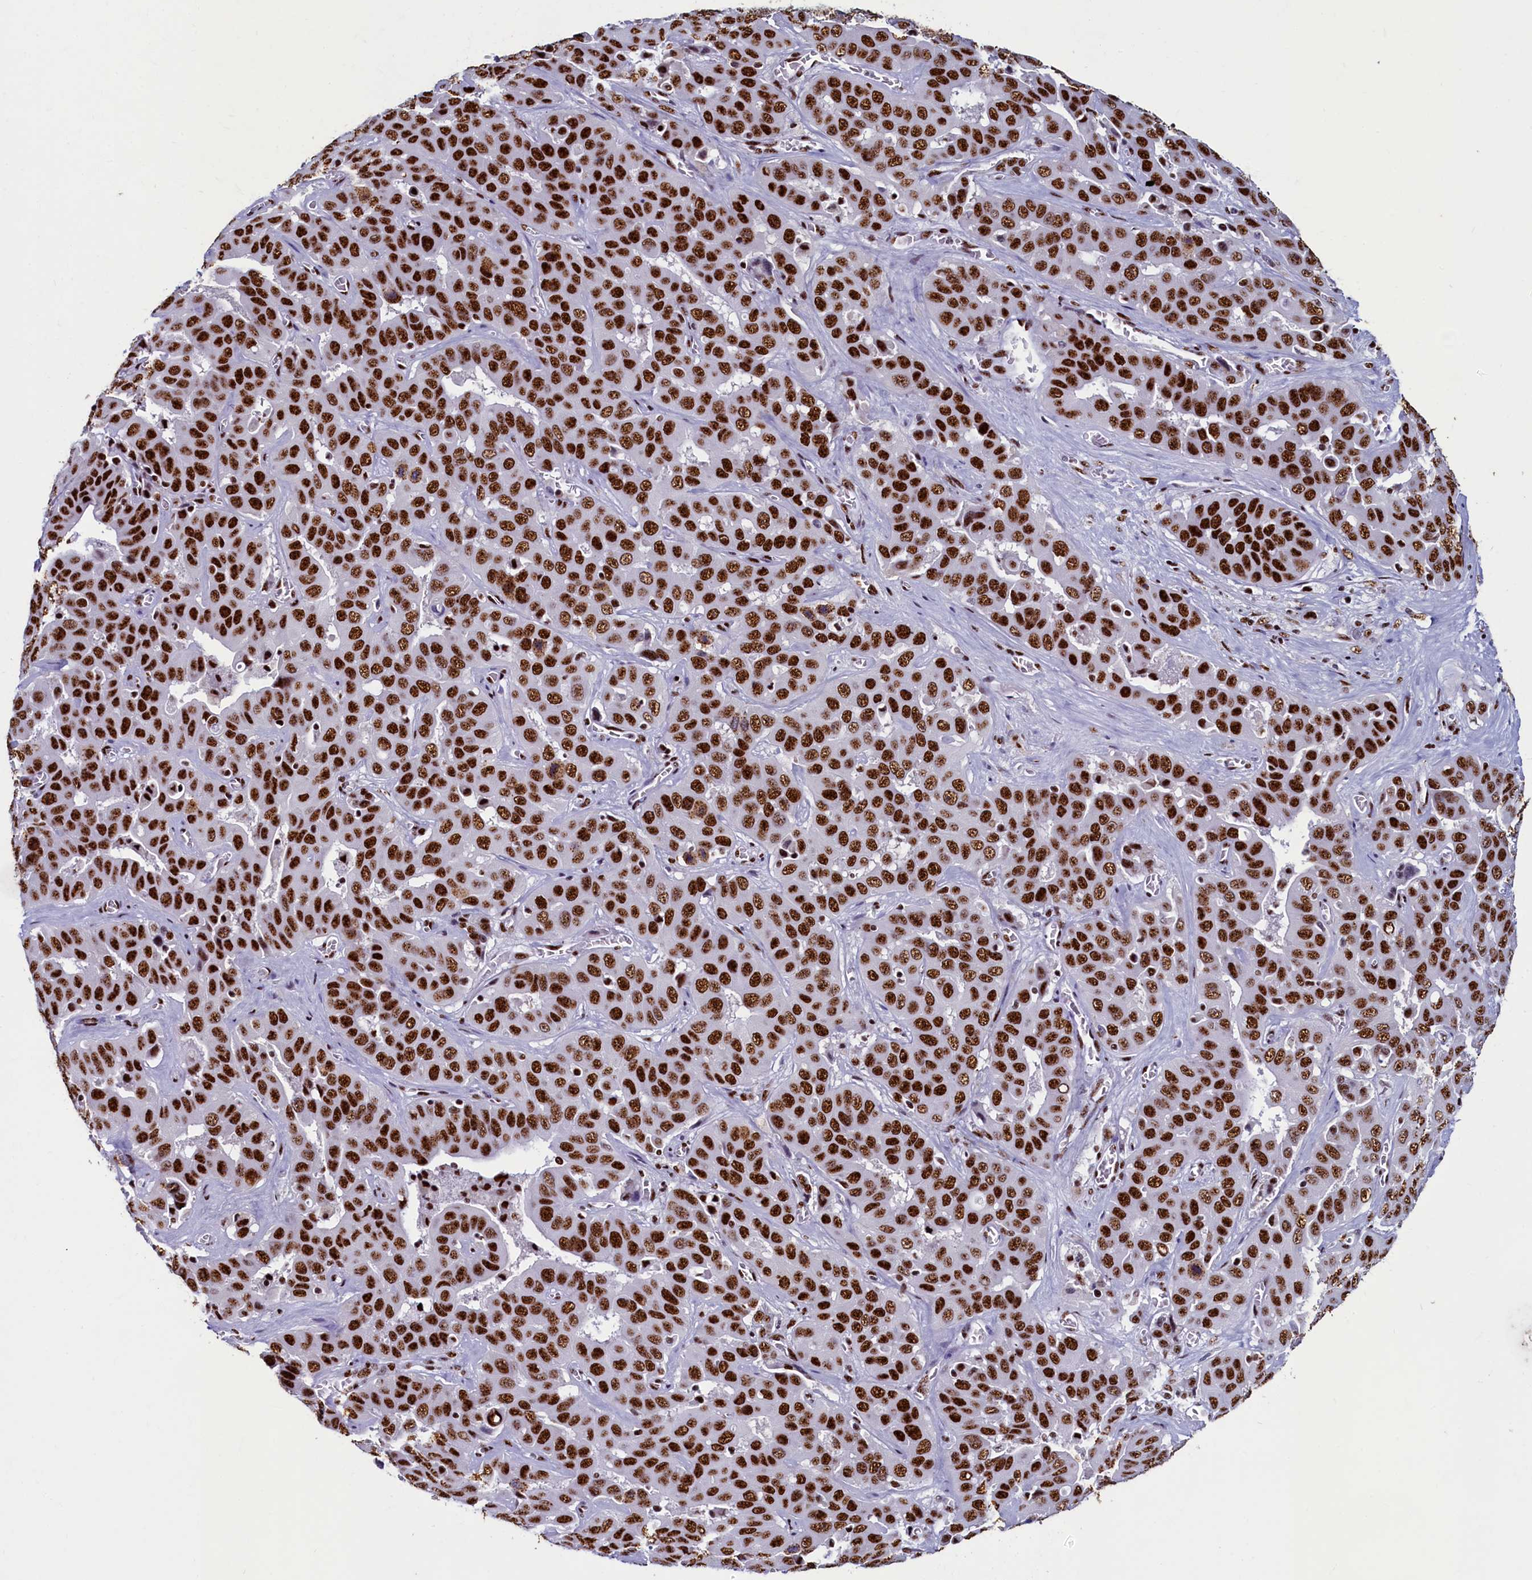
{"staining": {"intensity": "strong", "quantity": "25%-75%", "location": "nuclear"}, "tissue": "liver cancer", "cell_type": "Tumor cells", "image_type": "cancer", "snomed": [{"axis": "morphology", "description": "Cholangiocarcinoma"}, {"axis": "topography", "description": "Liver"}], "caption": "The immunohistochemical stain labels strong nuclear positivity in tumor cells of liver cholangiocarcinoma tissue.", "gene": "SRRM2", "patient": {"sex": "female", "age": 52}}